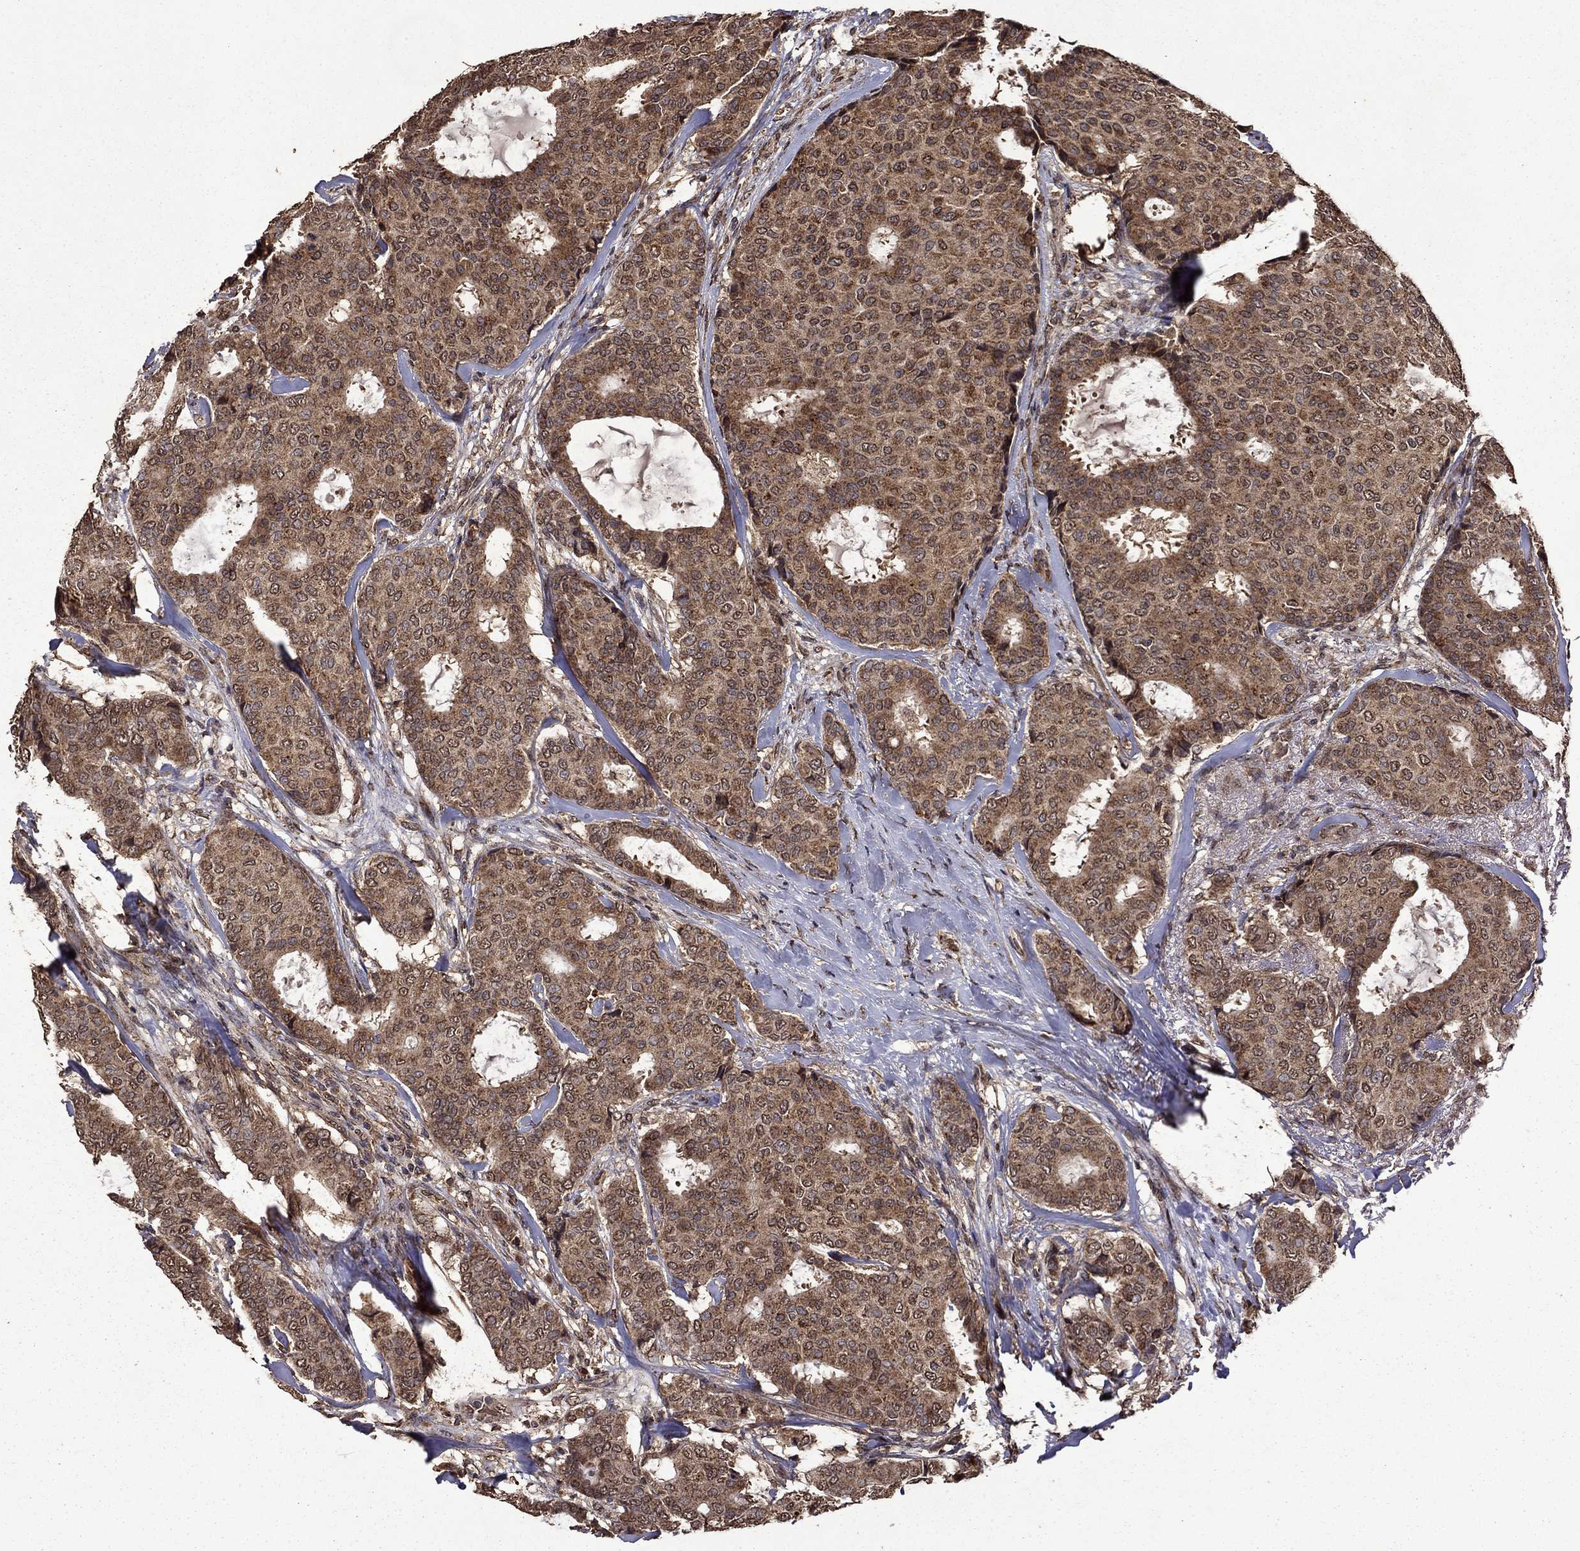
{"staining": {"intensity": "moderate", "quantity": ">75%", "location": "cytoplasmic/membranous"}, "tissue": "breast cancer", "cell_type": "Tumor cells", "image_type": "cancer", "snomed": [{"axis": "morphology", "description": "Duct carcinoma"}, {"axis": "topography", "description": "Breast"}], "caption": "Breast invasive ductal carcinoma tissue exhibits moderate cytoplasmic/membranous staining in approximately >75% of tumor cells, visualized by immunohistochemistry.", "gene": "ITM2B", "patient": {"sex": "female", "age": 75}}